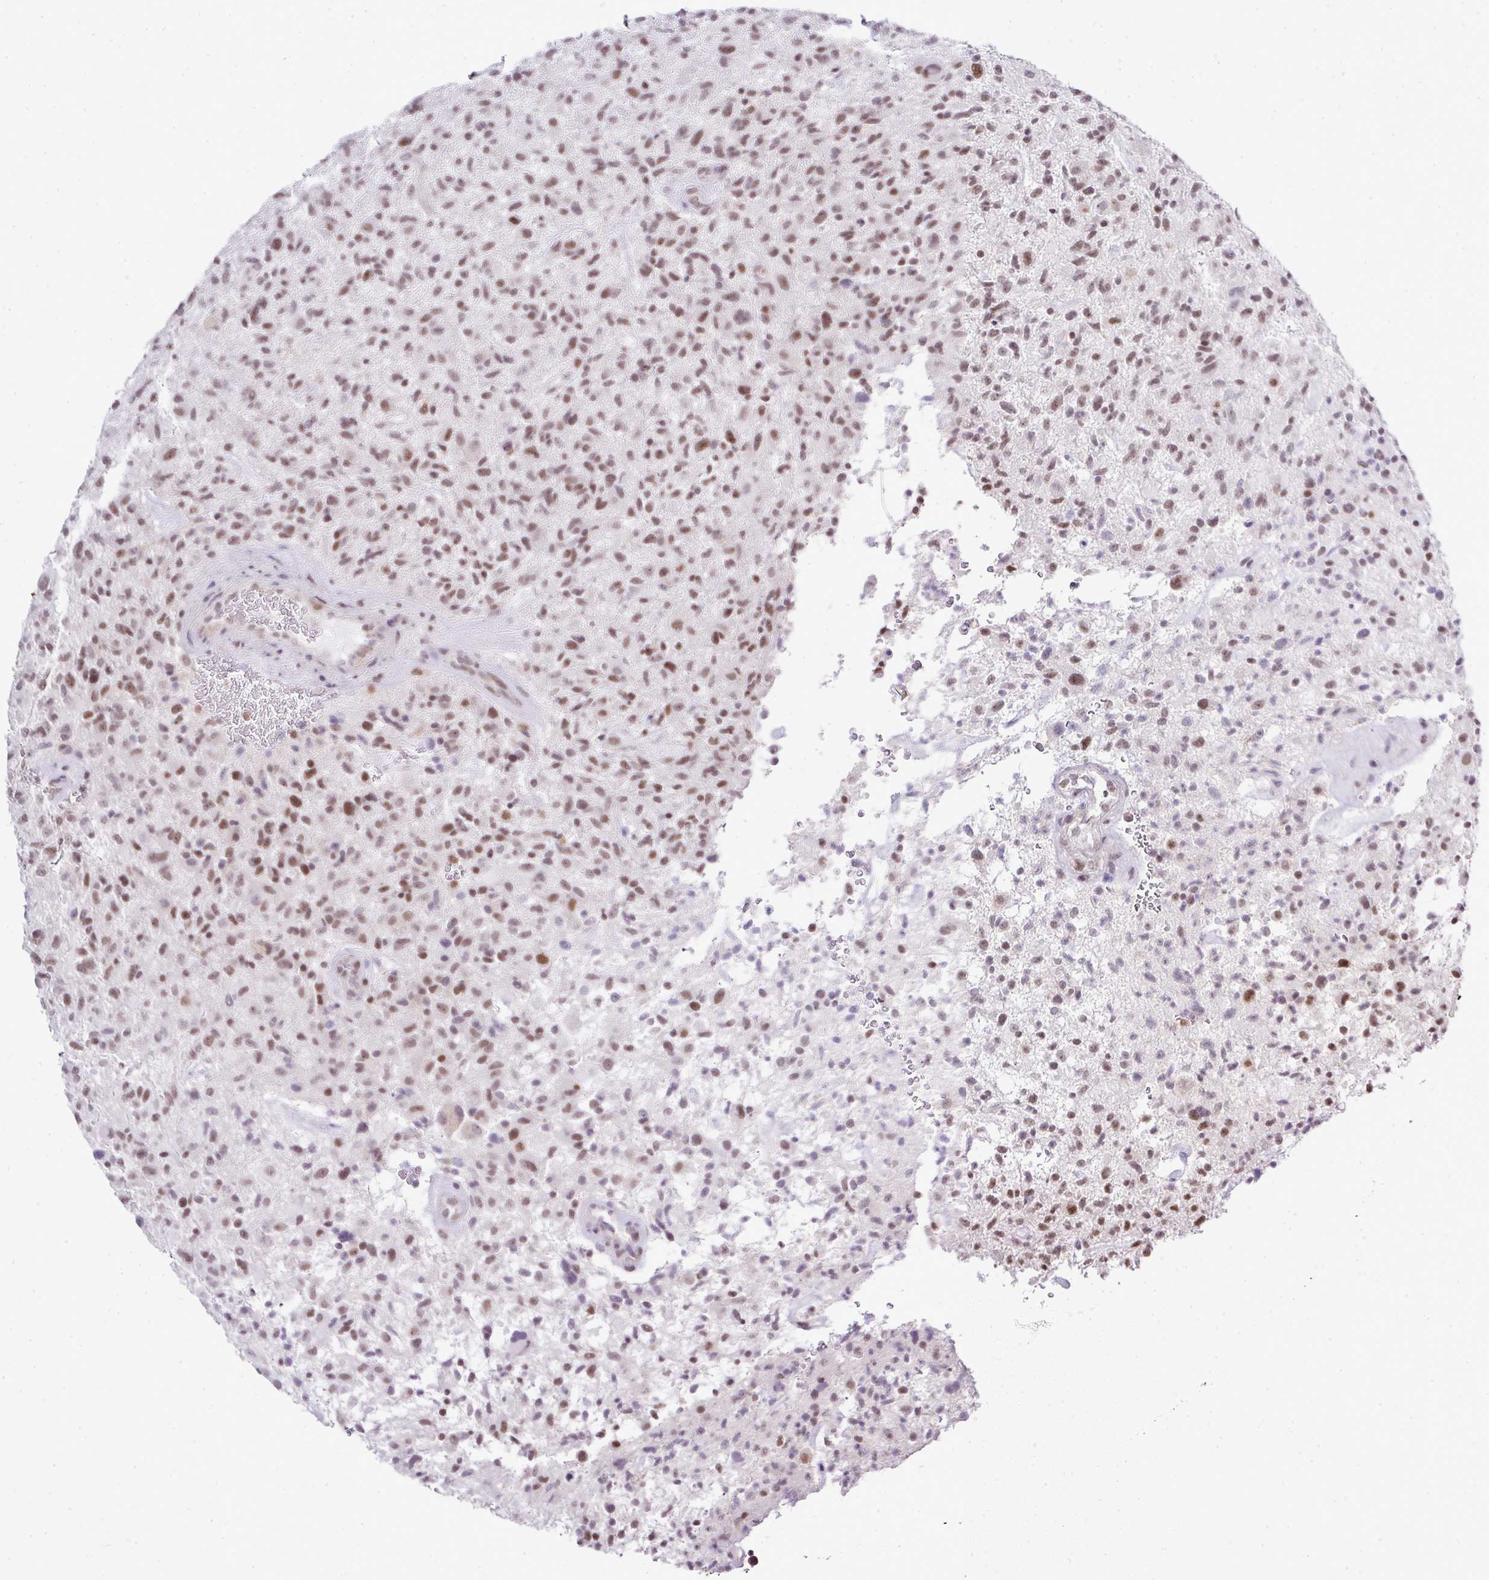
{"staining": {"intensity": "moderate", "quantity": ">75%", "location": "nuclear"}, "tissue": "glioma", "cell_type": "Tumor cells", "image_type": "cancer", "snomed": [{"axis": "morphology", "description": "Glioma, malignant, High grade"}, {"axis": "topography", "description": "Brain"}], "caption": "High-grade glioma (malignant) stained with DAB (3,3'-diaminobenzidine) IHC shows medium levels of moderate nuclear positivity in approximately >75% of tumor cells. The staining is performed using DAB brown chromogen to label protein expression. The nuclei are counter-stained blue using hematoxylin.", "gene": "FAM32A", "patient": {"sex": "male", "age": 47}}